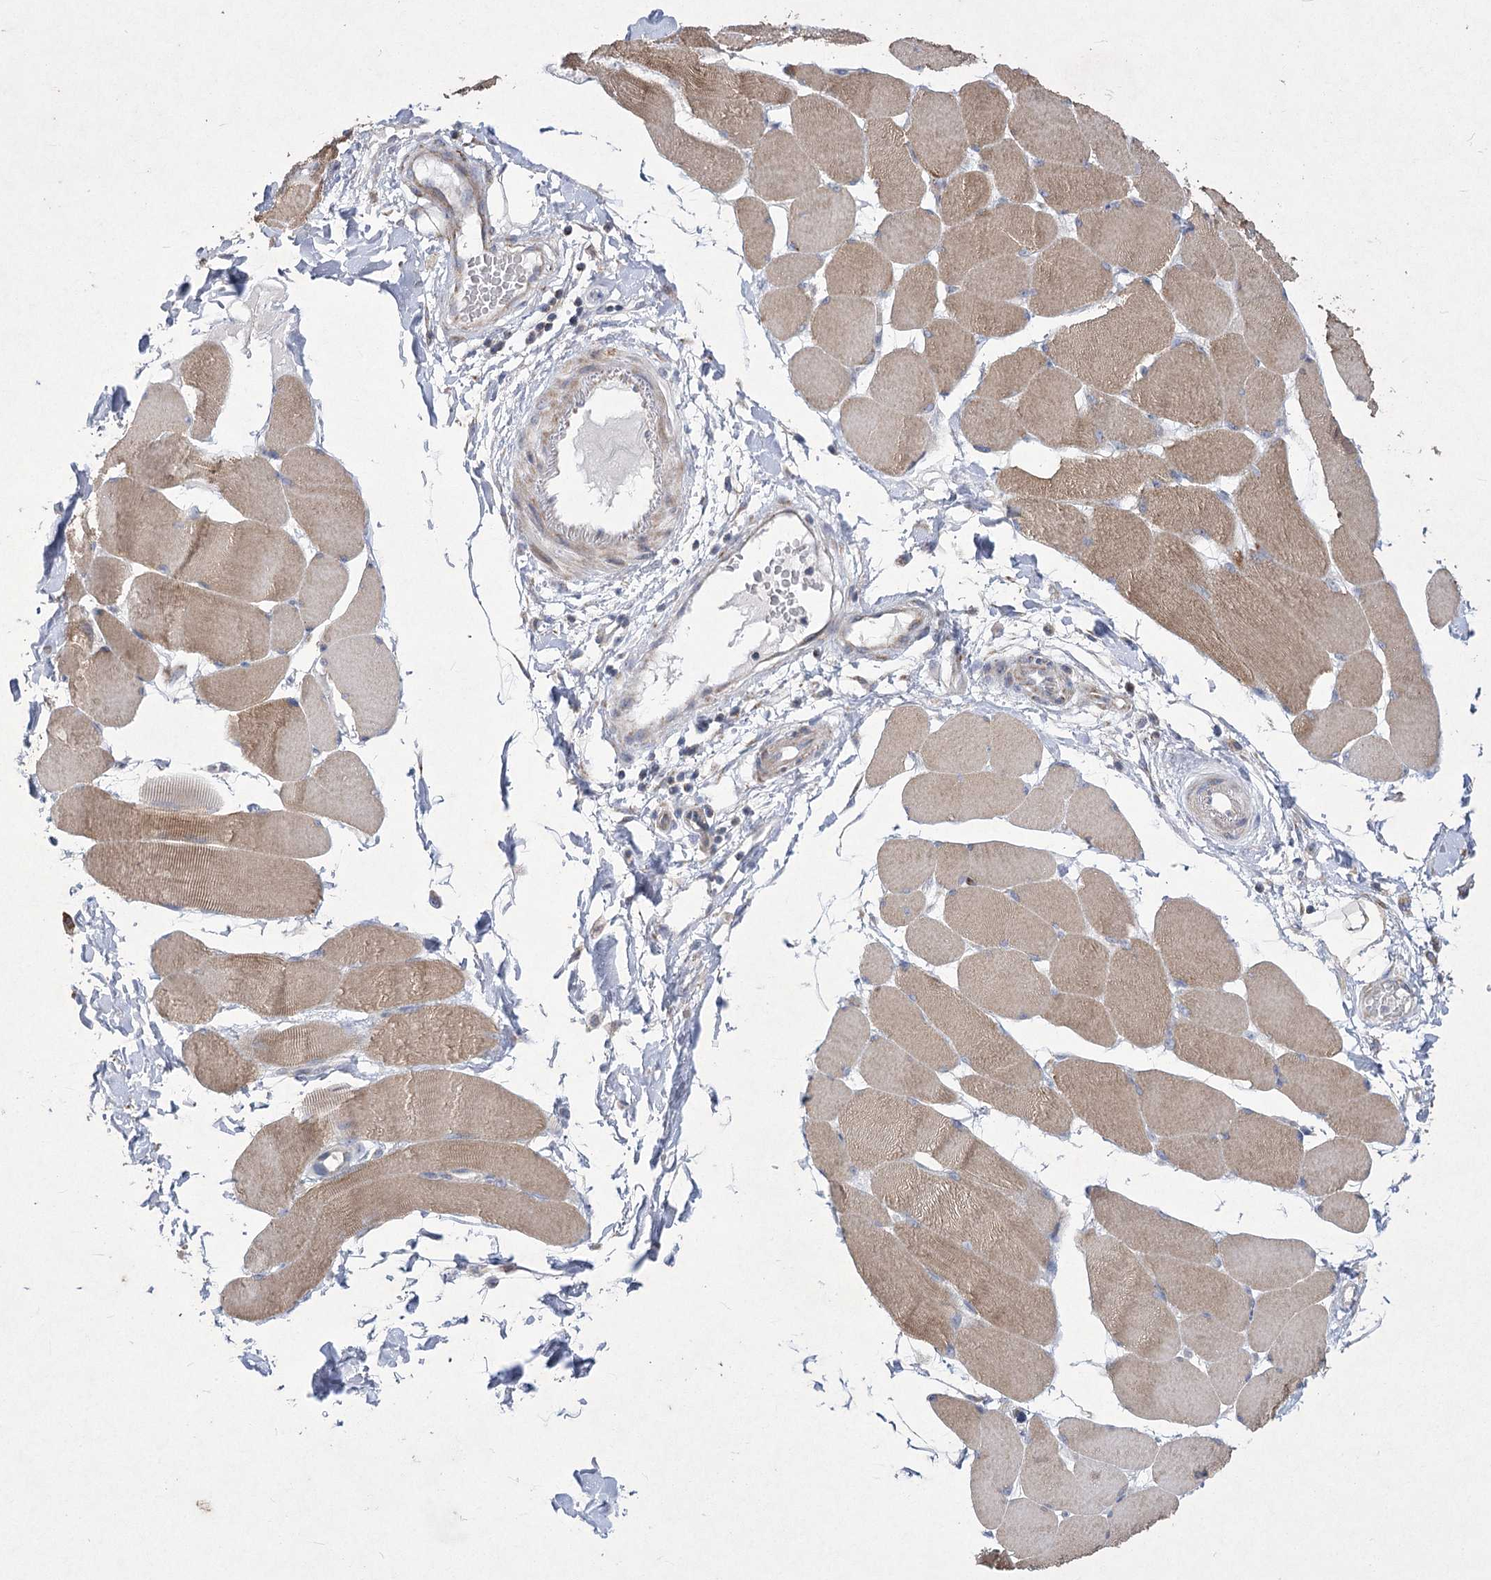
{"staining": {"intensity": "moderate", "quantity": ">75%", "location": "cytoplasmic/membranous"}, "tissue": "skeletal muscle", "cell_type": "Myocytes", "image_type": "normal", "snomed": [{"axis": "morphology", "description": "Normal tissue, NOS"}, {"axis": "topography", "description": "Skin"}, {"axis": "topography", "description": "Skeletal muscle"}], "caption": "Benign skeletal muscle demonstrates moderate cytoplasmic/membranous staining in approximately >75% of myocytes.", "gene": "PDHB", "patient": {"sex": "male", "age": 83}}